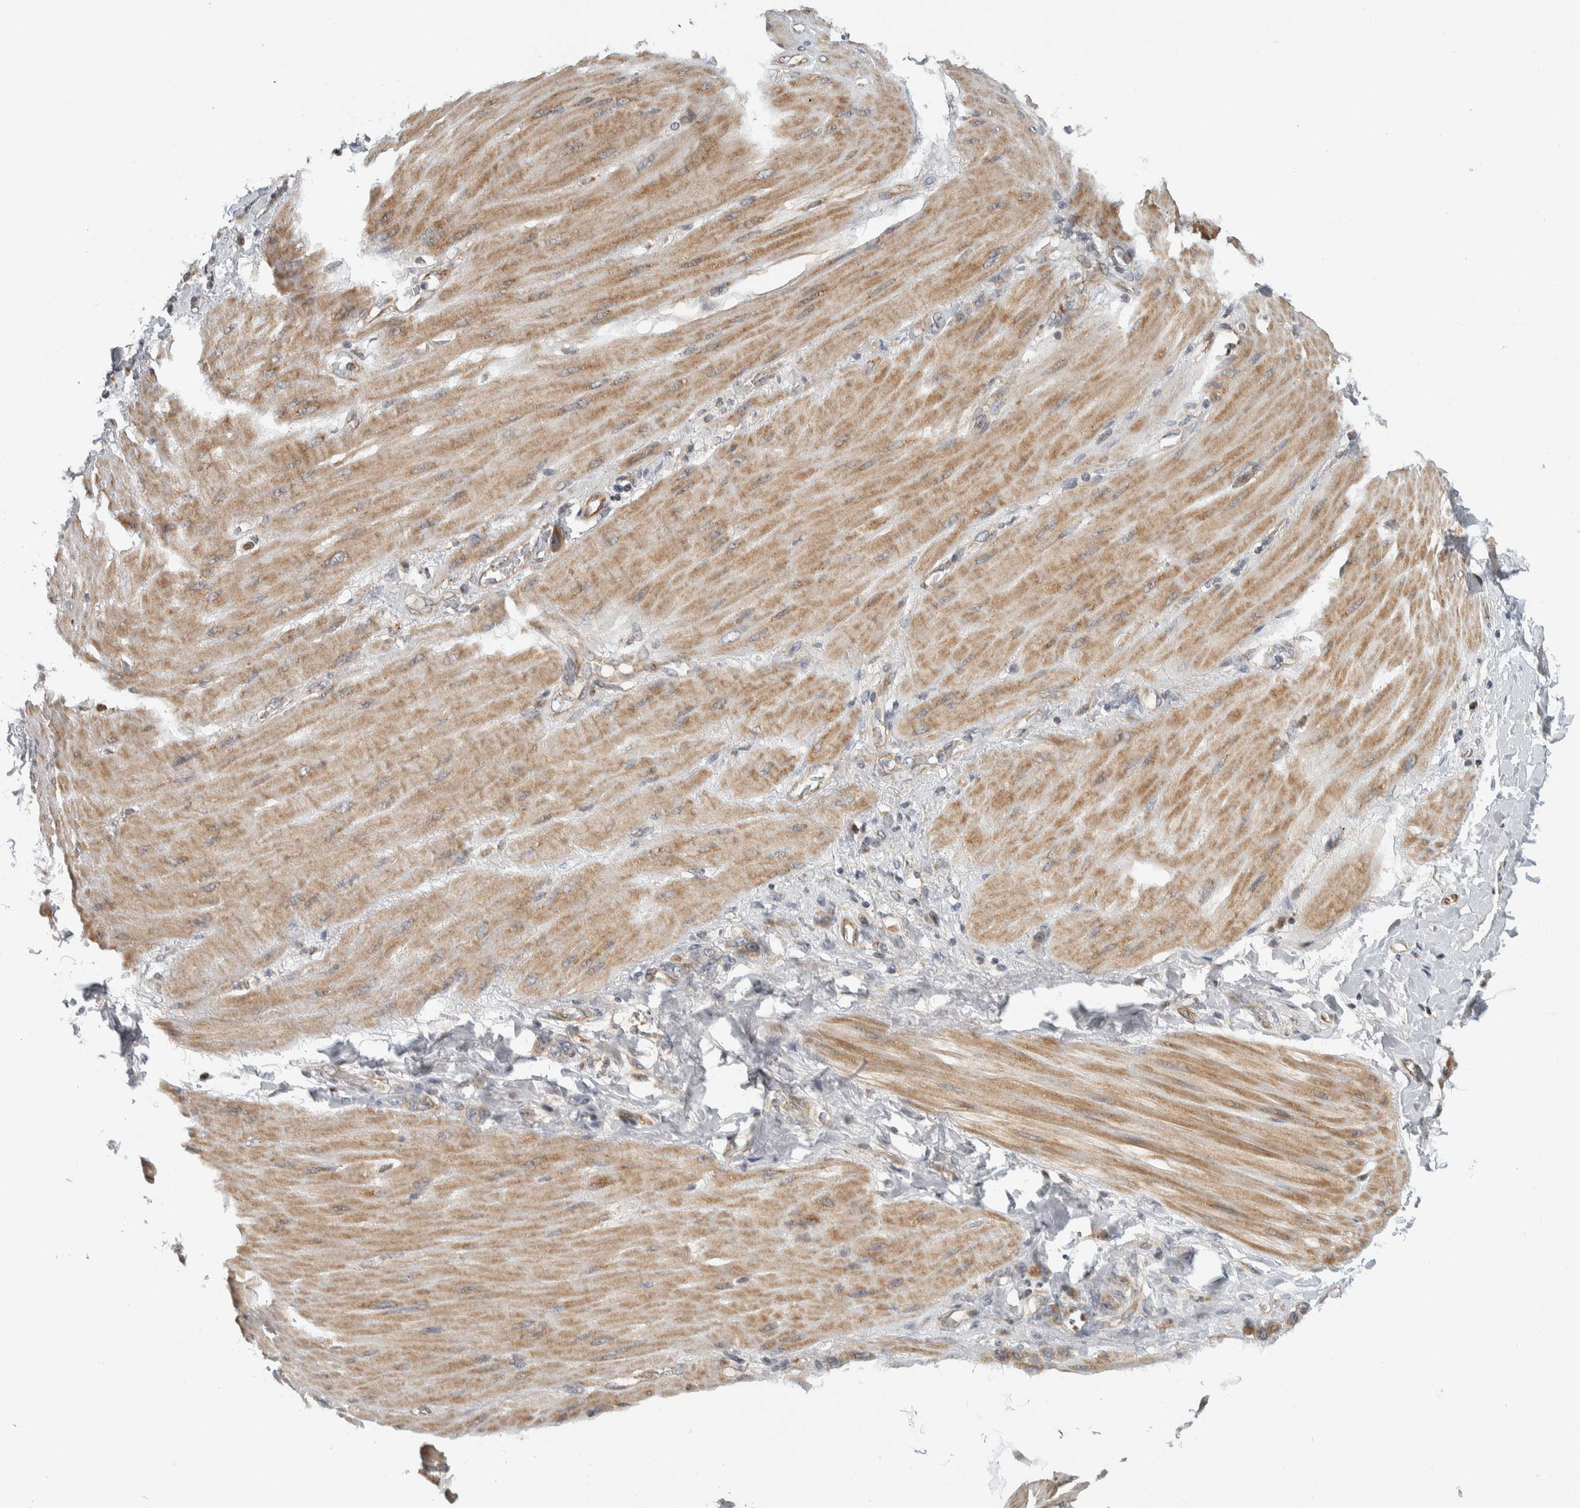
{"staining": {"intensity": "weak", "quantity": "<25%", "location": "cytoplasmic/membranous"}, "tissue": "stomach cancer", "cell_type": "Tumor cells", "image_type": "cancer", "snomed": [{"axis": "morphology", "description": "Normal tissue, NOS"}, {"axis": "morphology", "description": "Adenocarcinoma, NOS"}, {"axis": "topography", "description": "Stomach"}], "caption": "An IHC histopathology image of stomach cancer is shown. There is no staining in tumor cells of stomach cancer.", "gene": "AFP", "patient": {"sex": "male", "age": 82}}